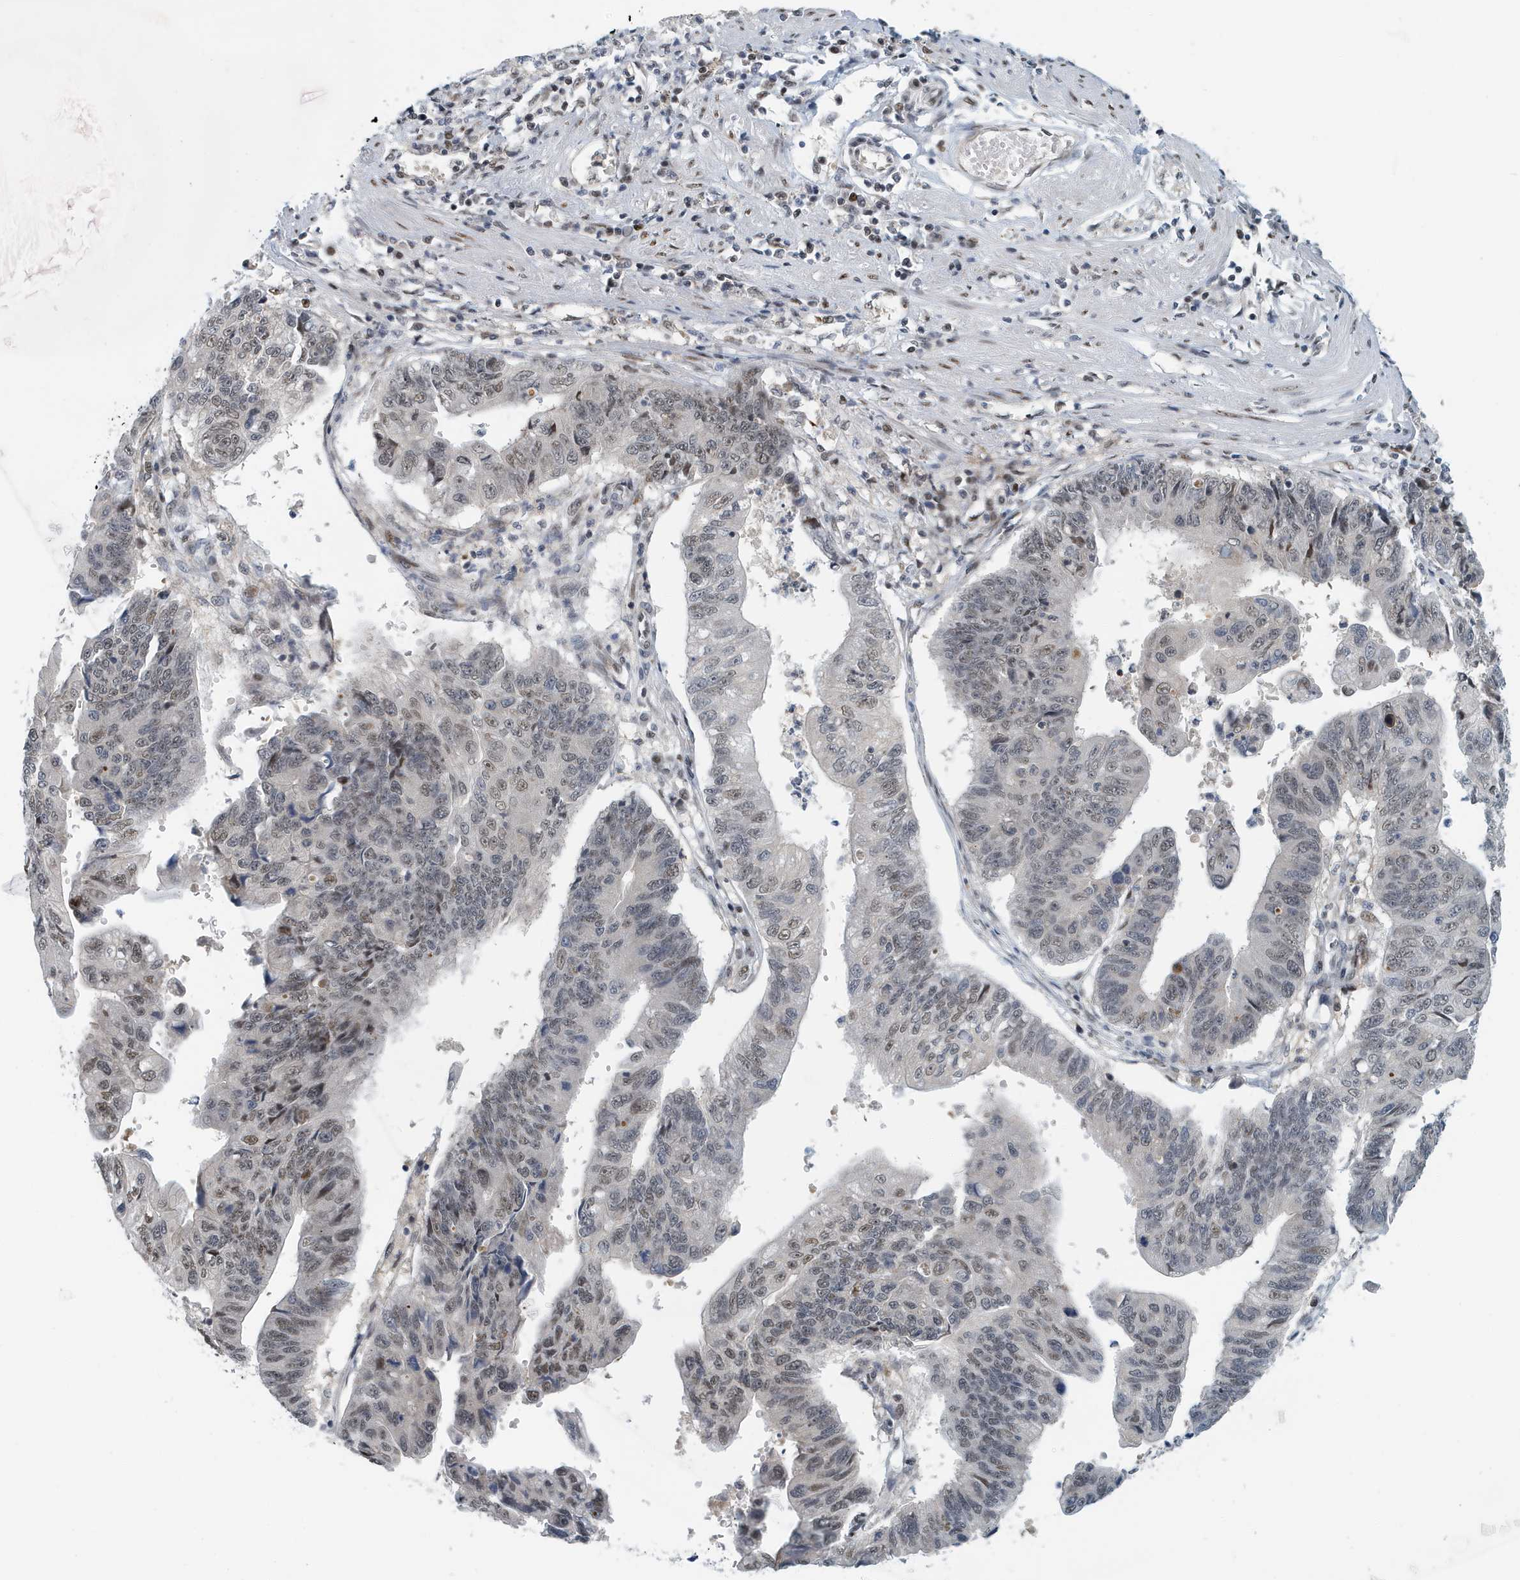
{"staining": {"intensity": "weak", "quantity": "25%-75%", "location": "nuclear"}, "tissue": "stomach cancer", "cell_type": "Tumor cells", "image_type": "cancer", "snomed": [{"axis": "morphology", "description": "Adenocarcinoma, NOS"}, {"axis": "topography", "description": "Stomach"}], "caption": "Tumor cells demonstrate low levels of weak nuclear staining in about 25%-75% of cells in human adenocarcinoma (stomach).", "gene": "KIF15", "patient": {"sex": "male", "age": 59}}